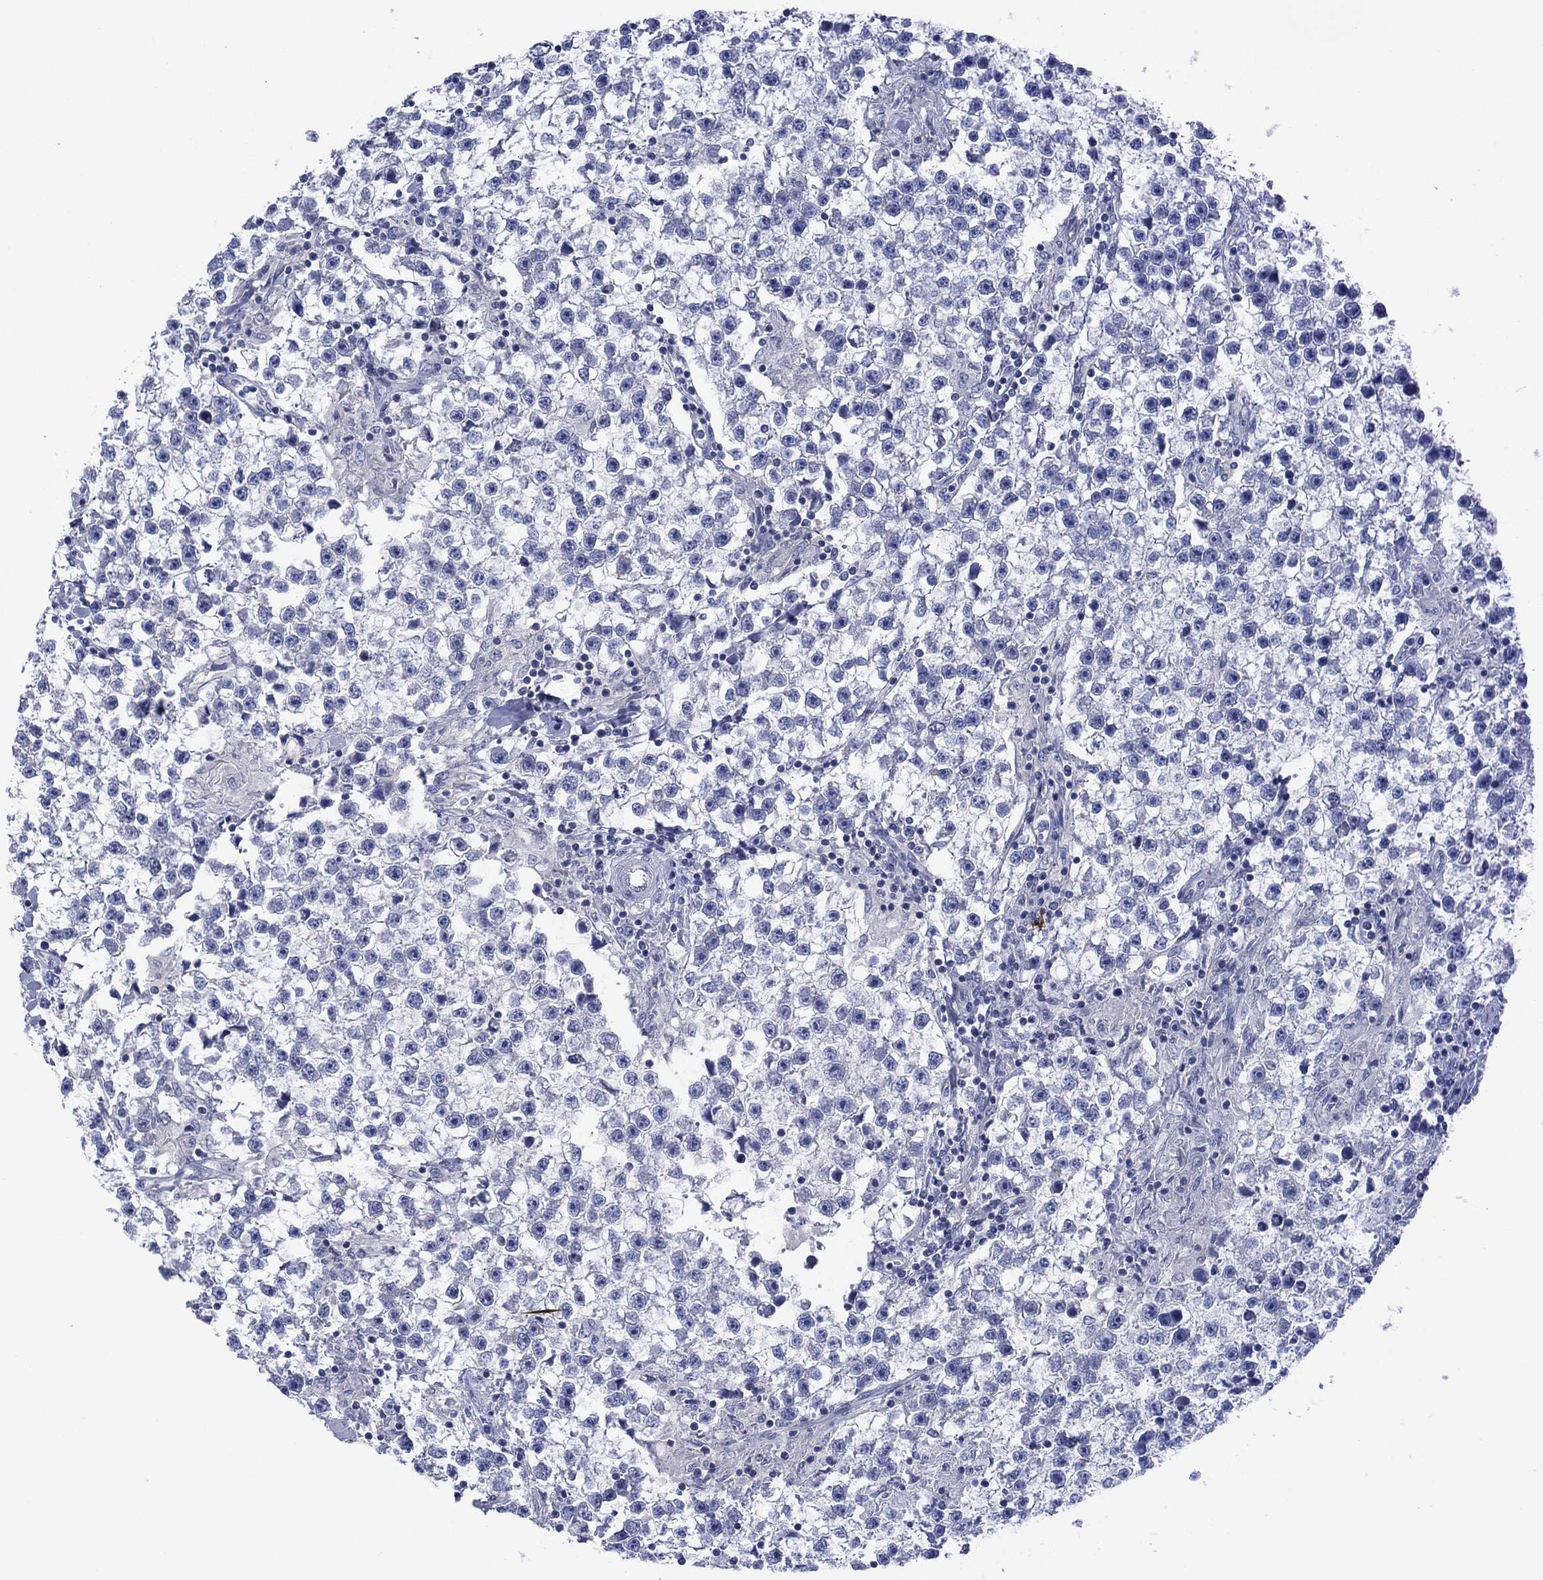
{"staining": {"intensity": "negative", "quantity": "none", "location": "none"}, "tissue": "testis cancer", "cell_type": "Tumor cells", "image_type": "cancer", "snomed": [{"axis": "morphology", "description": "Seminoma, NOS"}, {"axis": "topography", "description": "Testis"}], "caption": "Immunohistochemistry (IHC) photomicrograph of seminoma (testis) stained for a protein (brown), which displays no expression in tumor cells. The staining is performed using DAB (3,3'-diaminobenzidine) brown chromogen with nuclei counter-stained in using hematoxylin.", "gene": "GRHPR", "patient": {"sex": "male", "age": 59}}